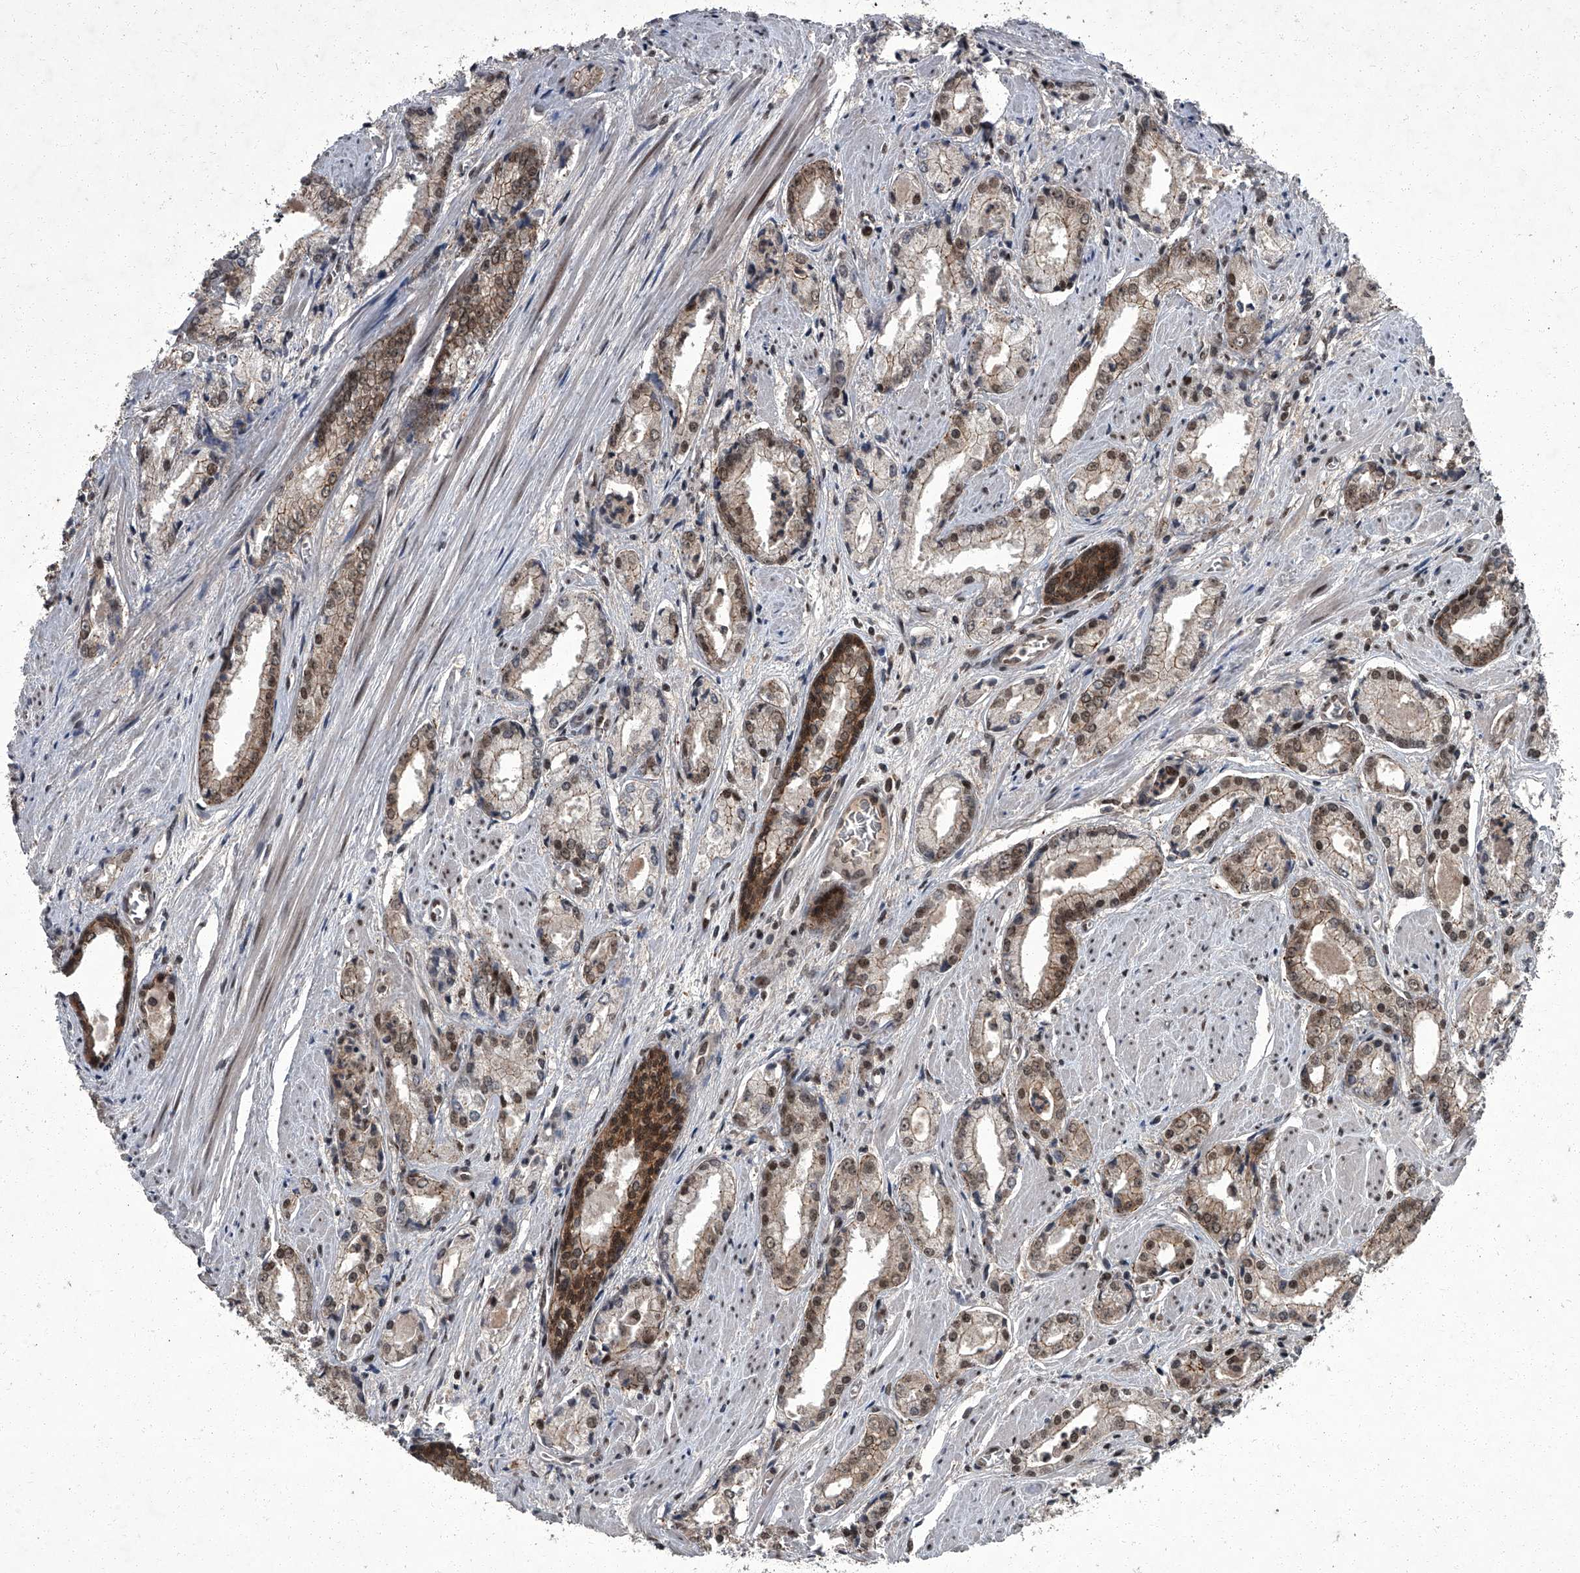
{"staining": {"intensity": "moderate", "quantity": ">75%", "location": "cytoplasmic/membranous,nuclear"}, "tissue": "prostate cancer", "cell_type": "Tumor cells", "image_type": "cancer", "snomed": [{"axis": "morphology", "description": "Adenocarcinoma, Low grade"}, {"axis": "topography", "description": "Prostate"}], "caption": "This photomicrograph exhibits immunohistochemistry staining of prostate cancer, with medium moderate cytoplasmic/membranous and nuclear expression in approximately >75% of tumor cells.", "gene": "ZNF518B", "patient": {"sex": "male", "age": 54}}